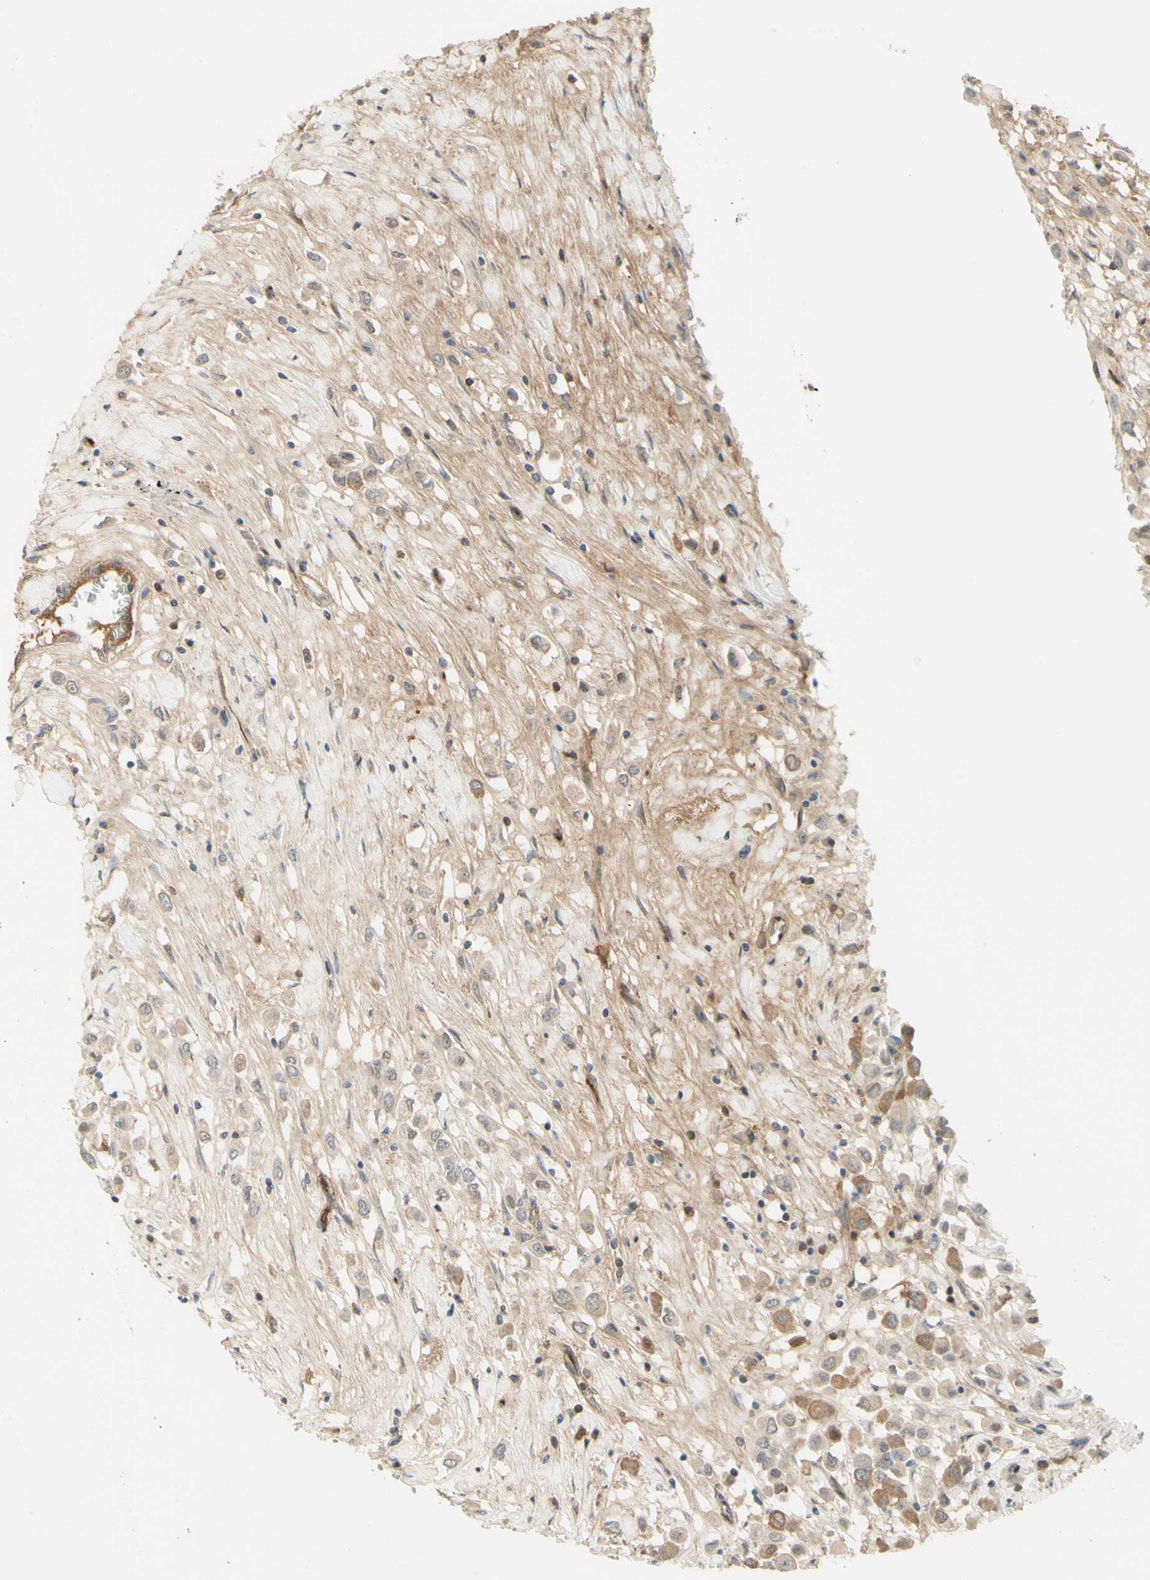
{"staining": {"intensity": "moderate", "quantity": "25%-75%", "location": "cytoplasmic/membranous"}, "tissue": "breast cancer", "cell_type": "Tumor cells", "image_type": "cancer", "snomed": [{"axis": "morphology", "description": "Duct carcinoma"}, {"axis": "topography", "description": "Breast"}], "caption": "This histopathology image exhibits immunohistochemistry (IHC) staining of human breast cancer, with medium moderate cytoplasmic/membranous staining in approximately 25%-75% of tumor cells.", "gene": "ANGPT2", "patient": {"sex": "female", "age": 61}}